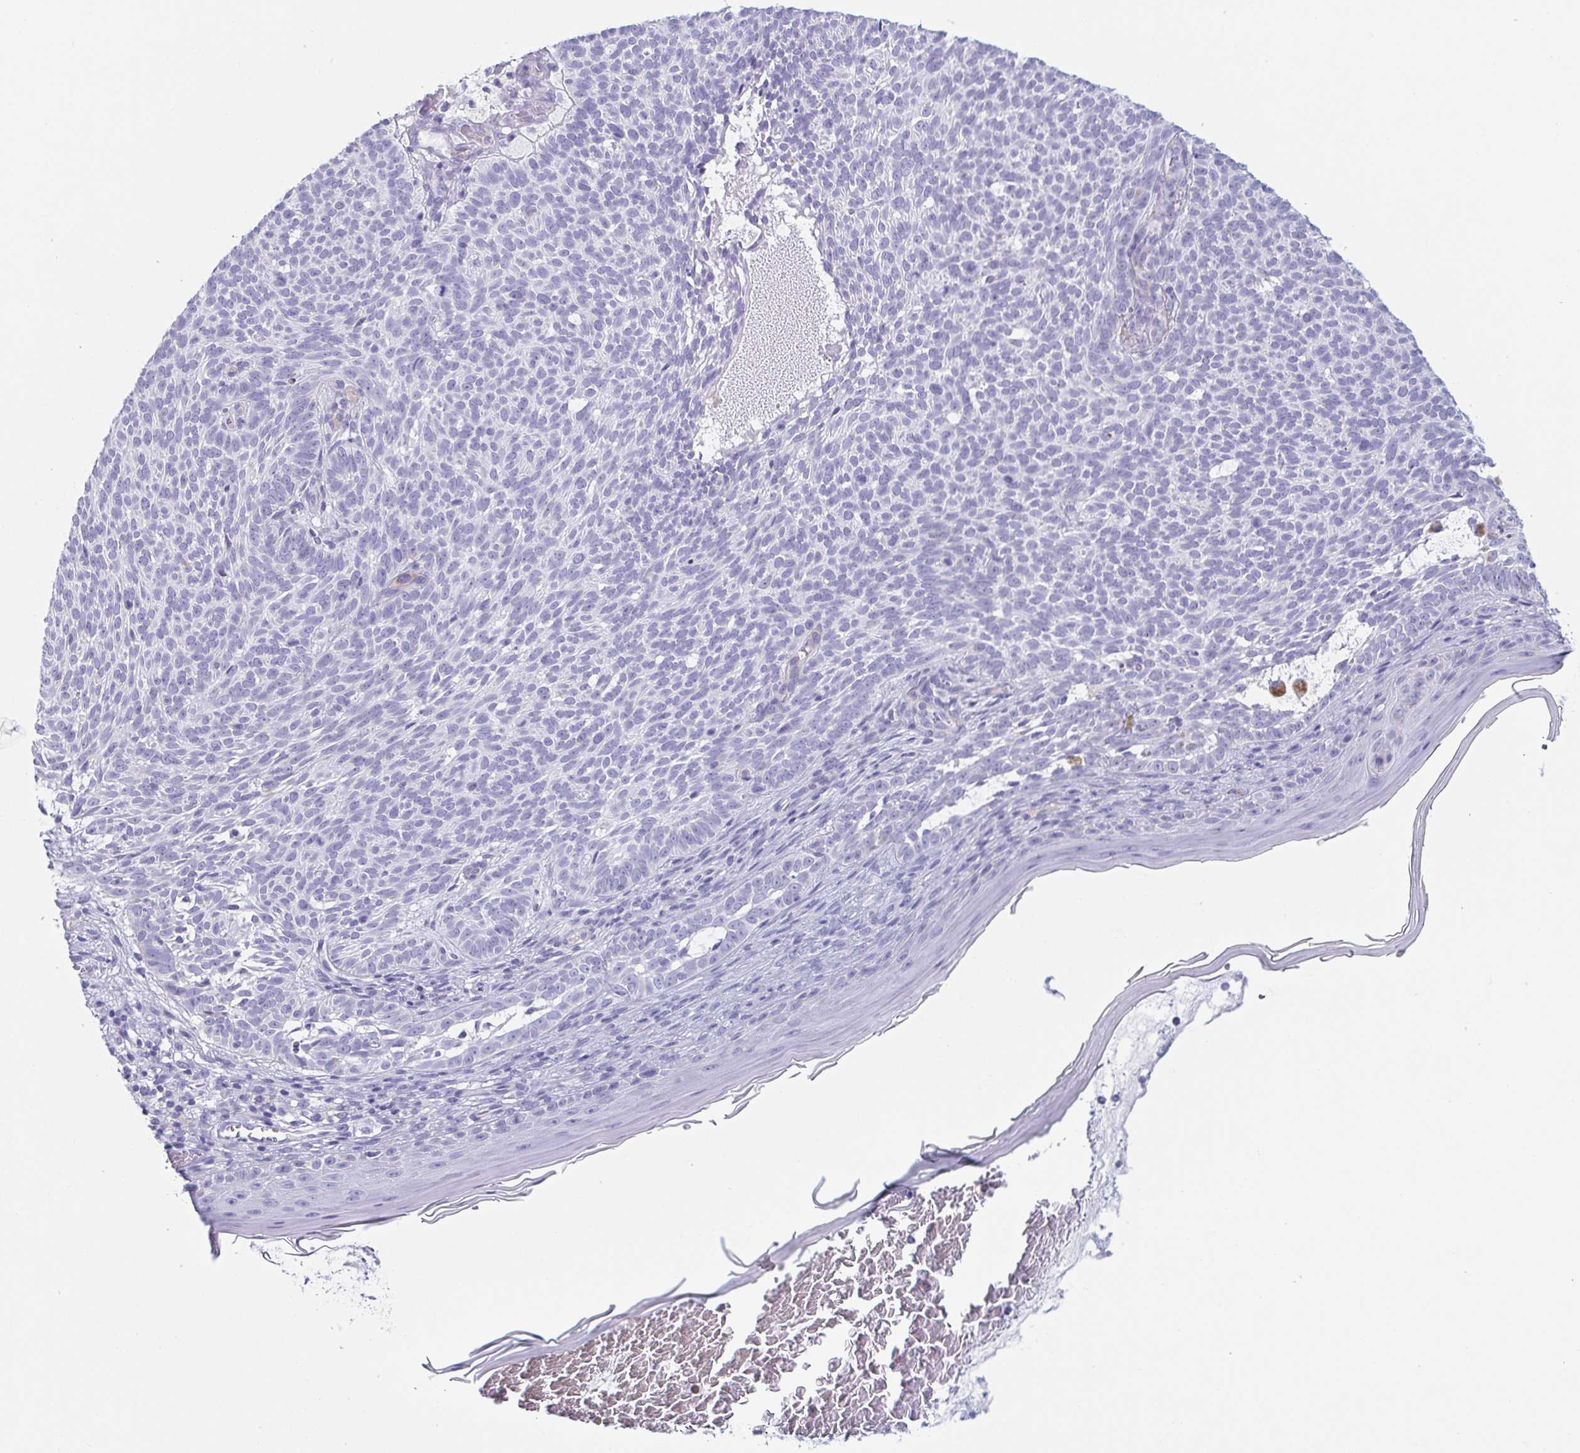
{"staining": {"intensity": "negative", "quantity": "none", "location": "none"}, "tissue": "skin cancer", "cell_type": "Tumor cells", "image_type": "cancer", "snomed": [{"axis": "morphology", "description": "Basal cell carcinoma"}, {"axis": "topography", "description": "Skin"}], "caption": "Skin cancer (basal cell carcinoma) stained for a protein using IHC demonstrates no expression tumor cells.", "gene": "PRR27", "patient": {"sex": "male", "age": 78}}